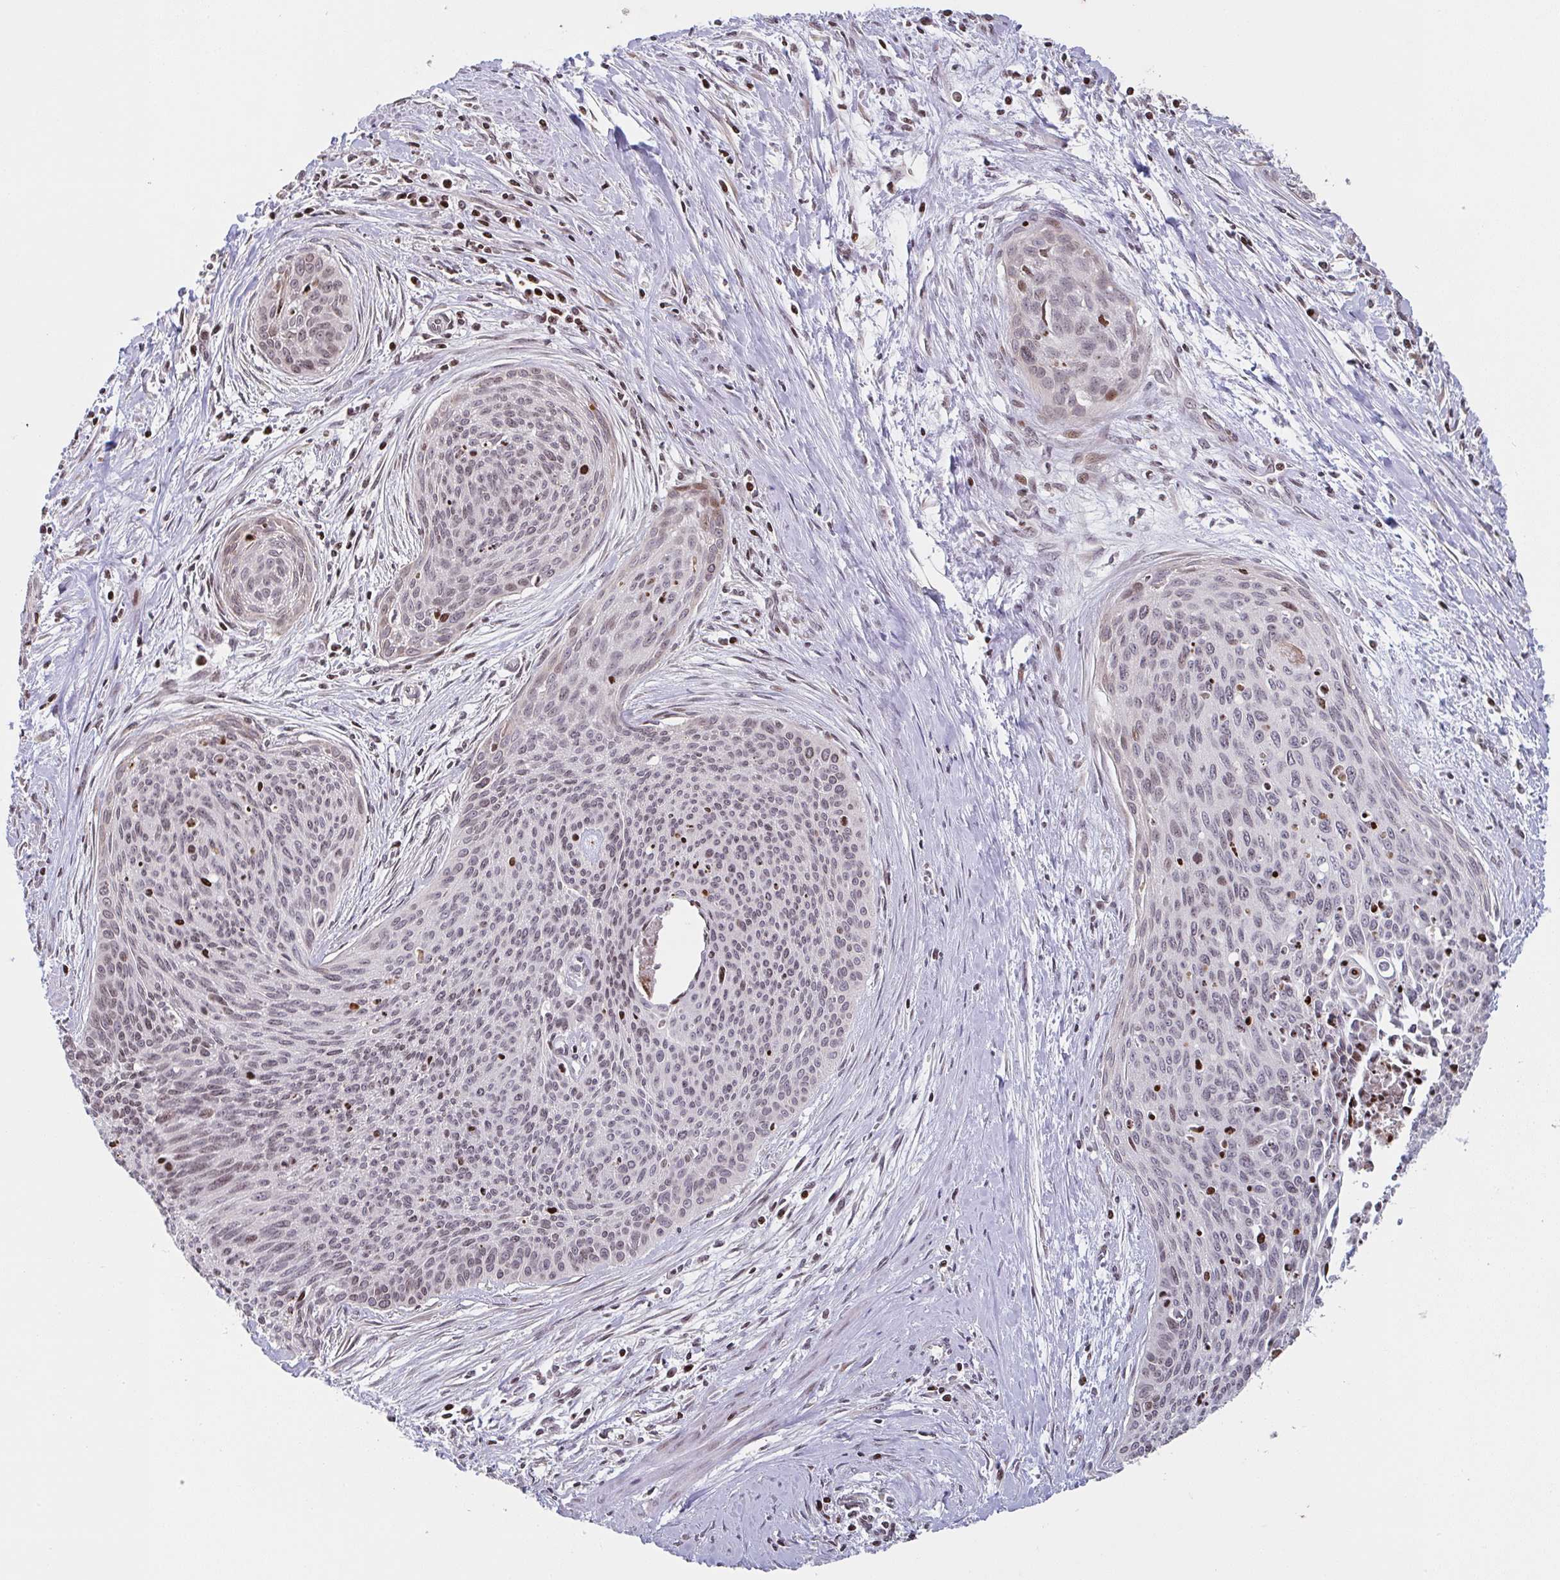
{"staining": {"intensity": "weak", "quantity": ">75%", "location": "nuclear"}, "tissue": "cervical cancer", "cell_type": "Tumor cells", "image_type": "cancer", "snomed": [{"axis": "morphology", "description": "Squamous cell carcinoma, NOS"}, {"axis": "topography", "description": "Cervix"}], "caption": "Protein staining of cervical cancer (squamous cell carcinoma) tissue demonstrates weak nuclear staining in approximately >75% of tumor cells.", "gene": "PCDHB8", "patient": {"sex": "female", "age": 55}}